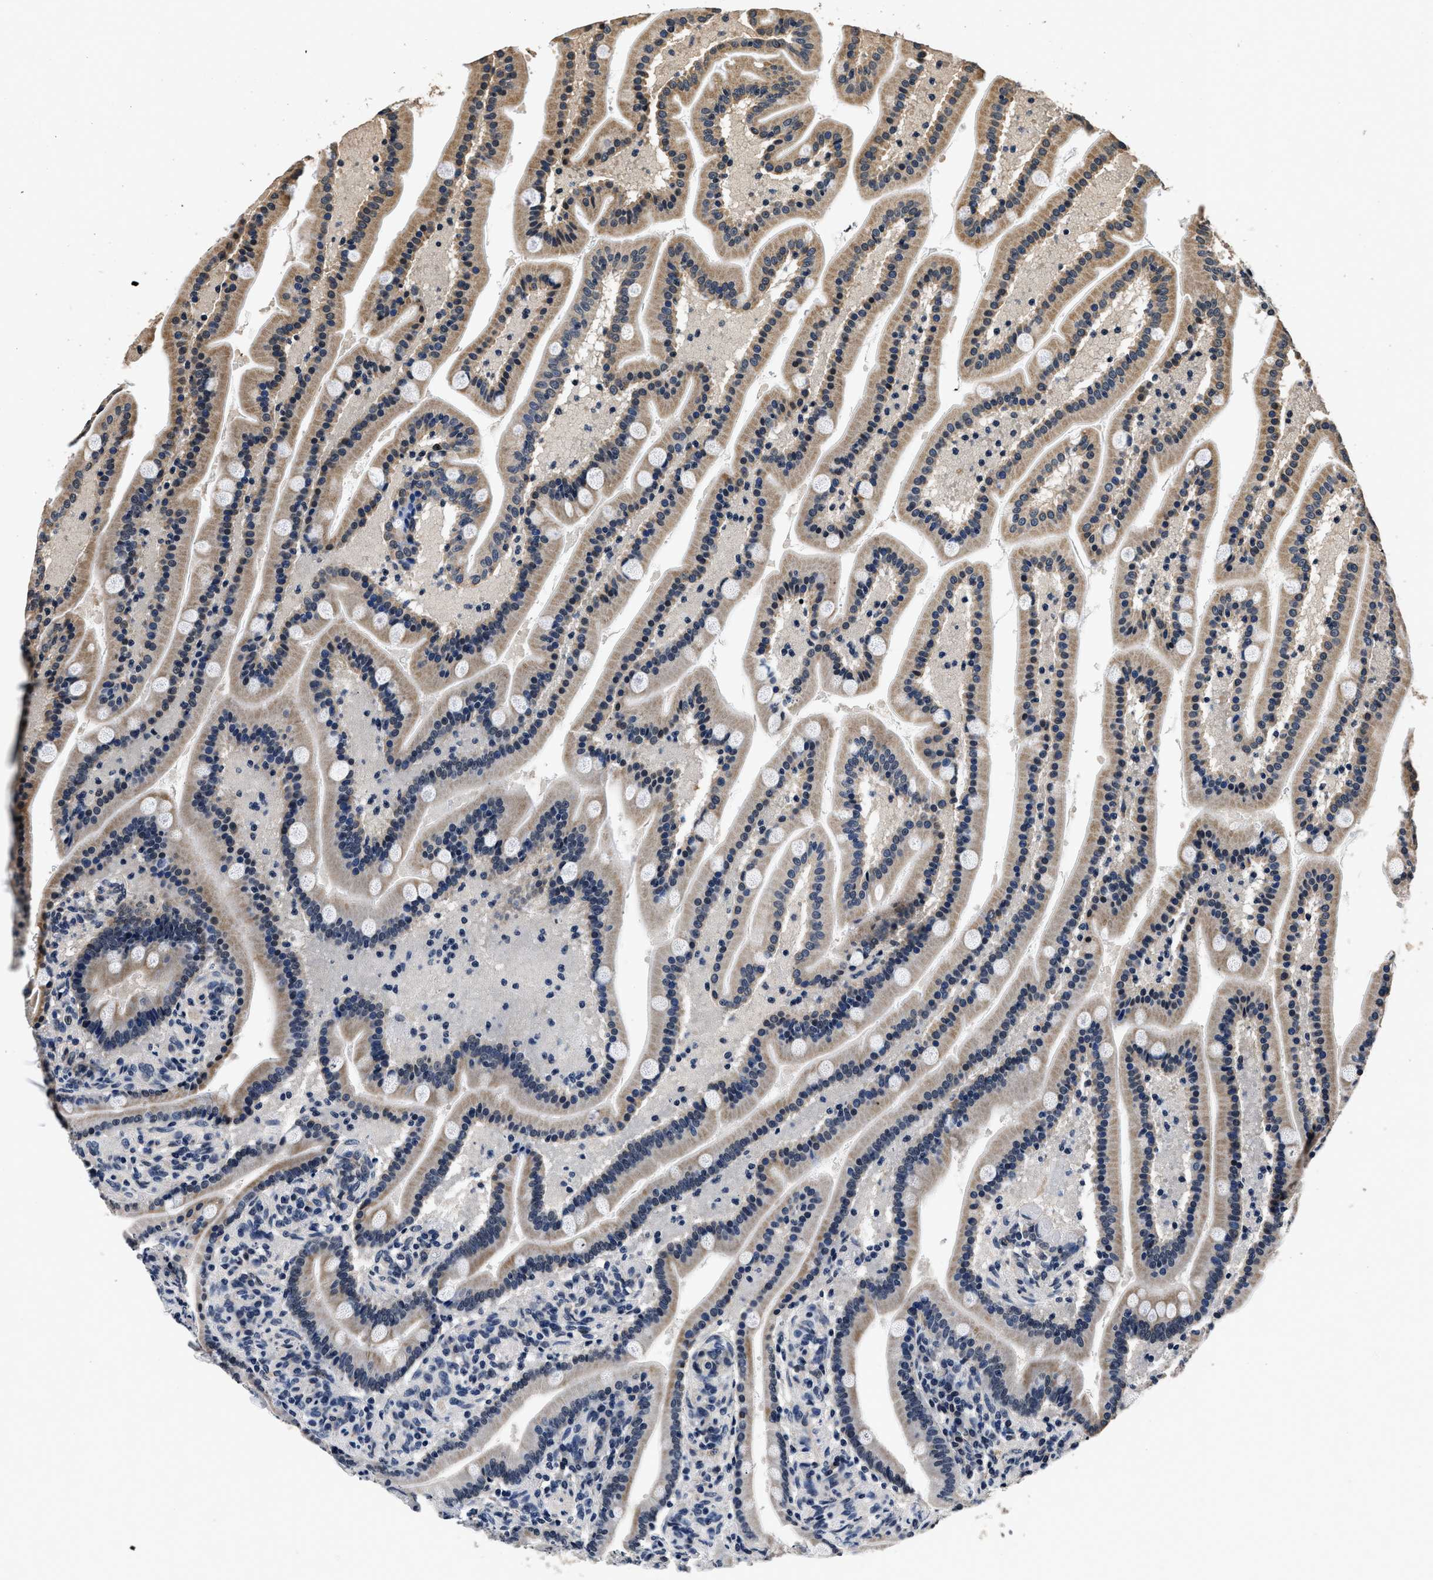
{"staining": {"intensity": "moderate", "quantity": ">75%", "location": "cytoplasmic/membranous,nuclear"}, "tissue": "duodenum", "cell_type": "Glandular cells", "image_type": "normal", "snomed": [{"axis": "morphology", "description": "Normal tissue, NOS"}, {"axis": "topography", "description": "Duodenum"}], "caption": "Normal duodenum exhibits moderate cytoplasmic/membranous,nuclear staining in about >75% of glandular cells.", "gene": "CSTF1", "patient": {"sex": "male", "age": 54}}